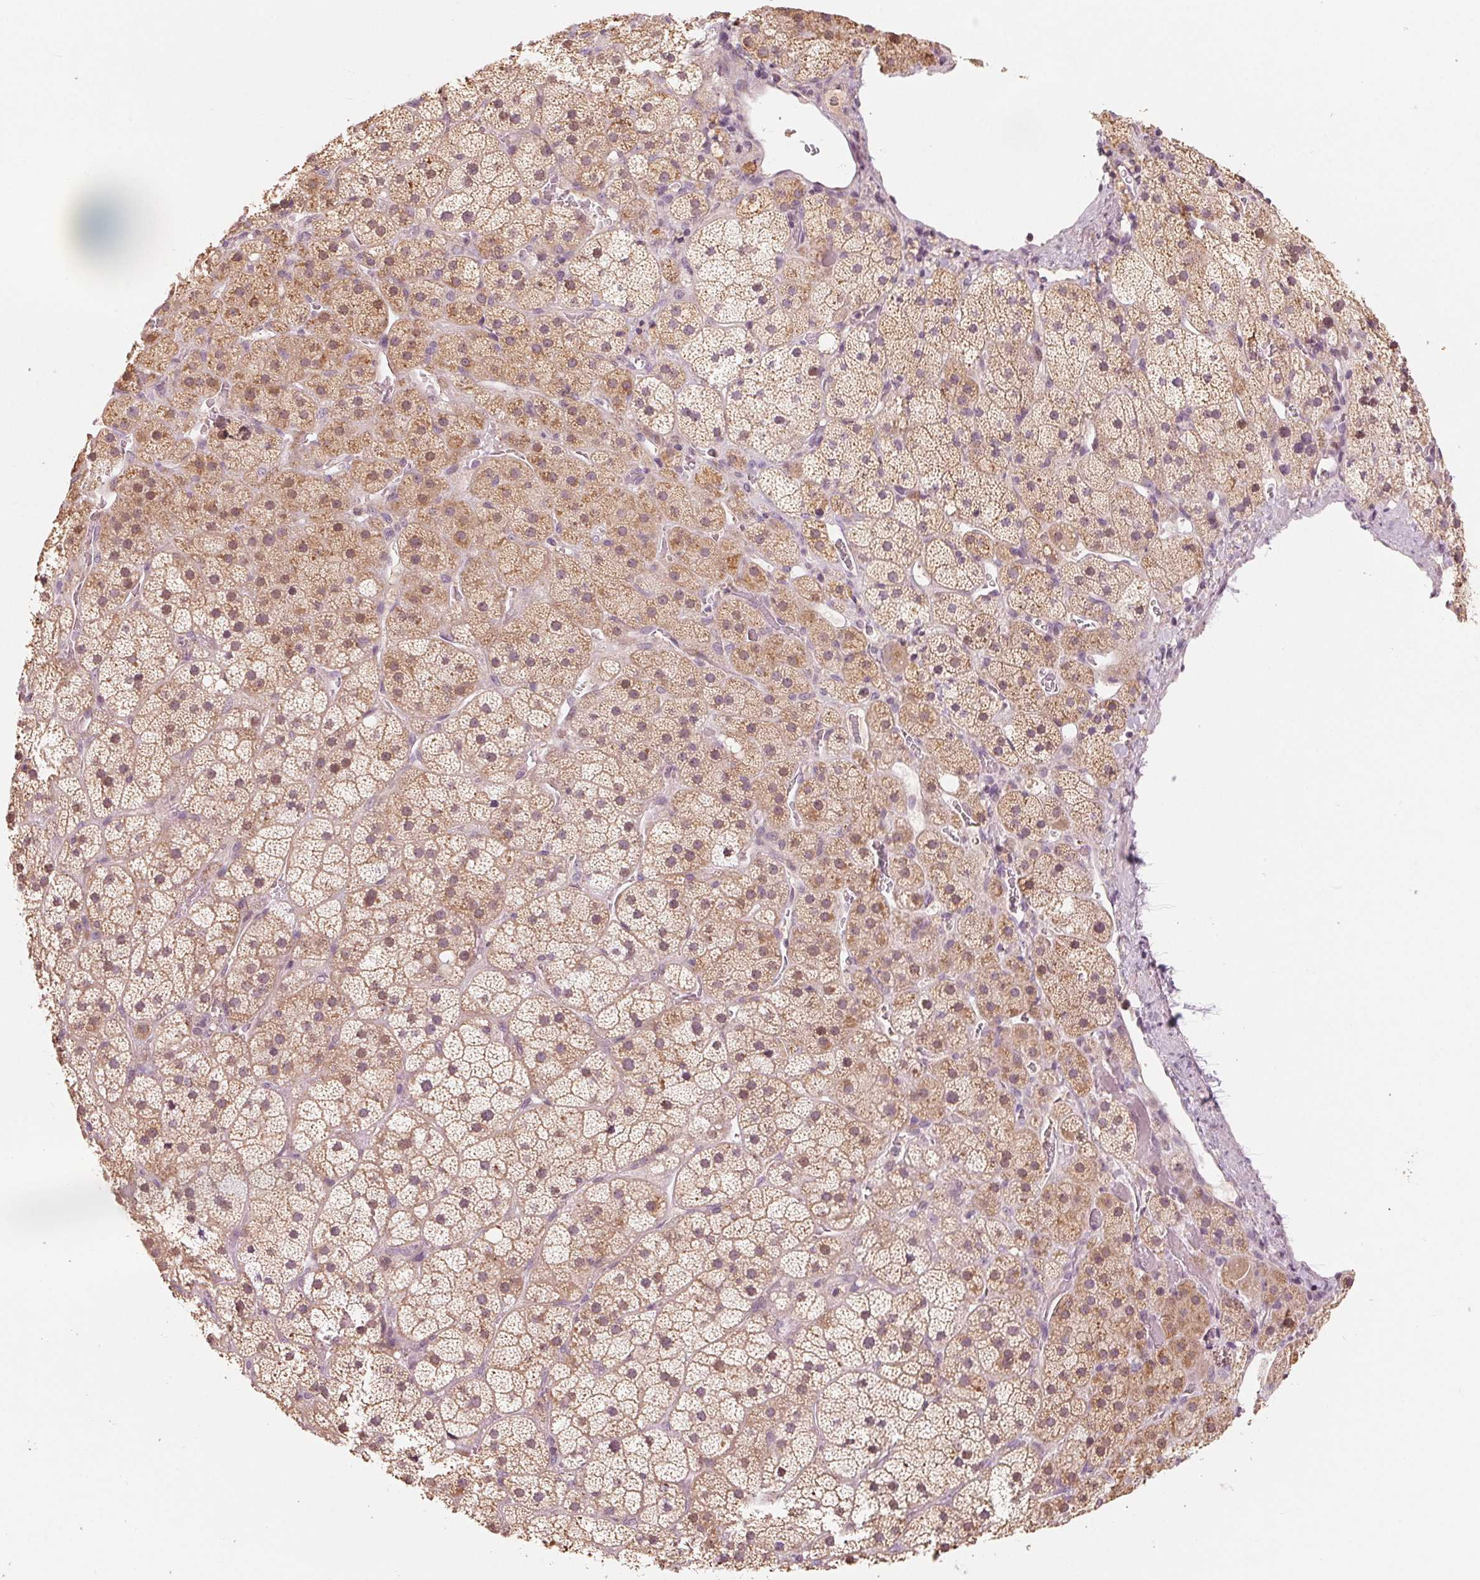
{"staining": {"intensity": "moderate", "quantity": "25%-75%", "location": "cytoplasmic/membranous"}, "tissue": "adrenal gland", "cell_type": "Glandular cells", "image_type": "normal", "snomed": [{"axis": "morphology", "description": "Normal tissue, NOS"}, {"axis": "topography", "description": "Adrenal gland"}], "caption": "This is a histology image of immunohistochemistry (IHC) staining of unremarkable adrenal gland, which shows moderate staining in the cytoplasmic/membranous of glandular cells.", "gene": "AQP8", "patient": {"sex": "male", "age": 57}}